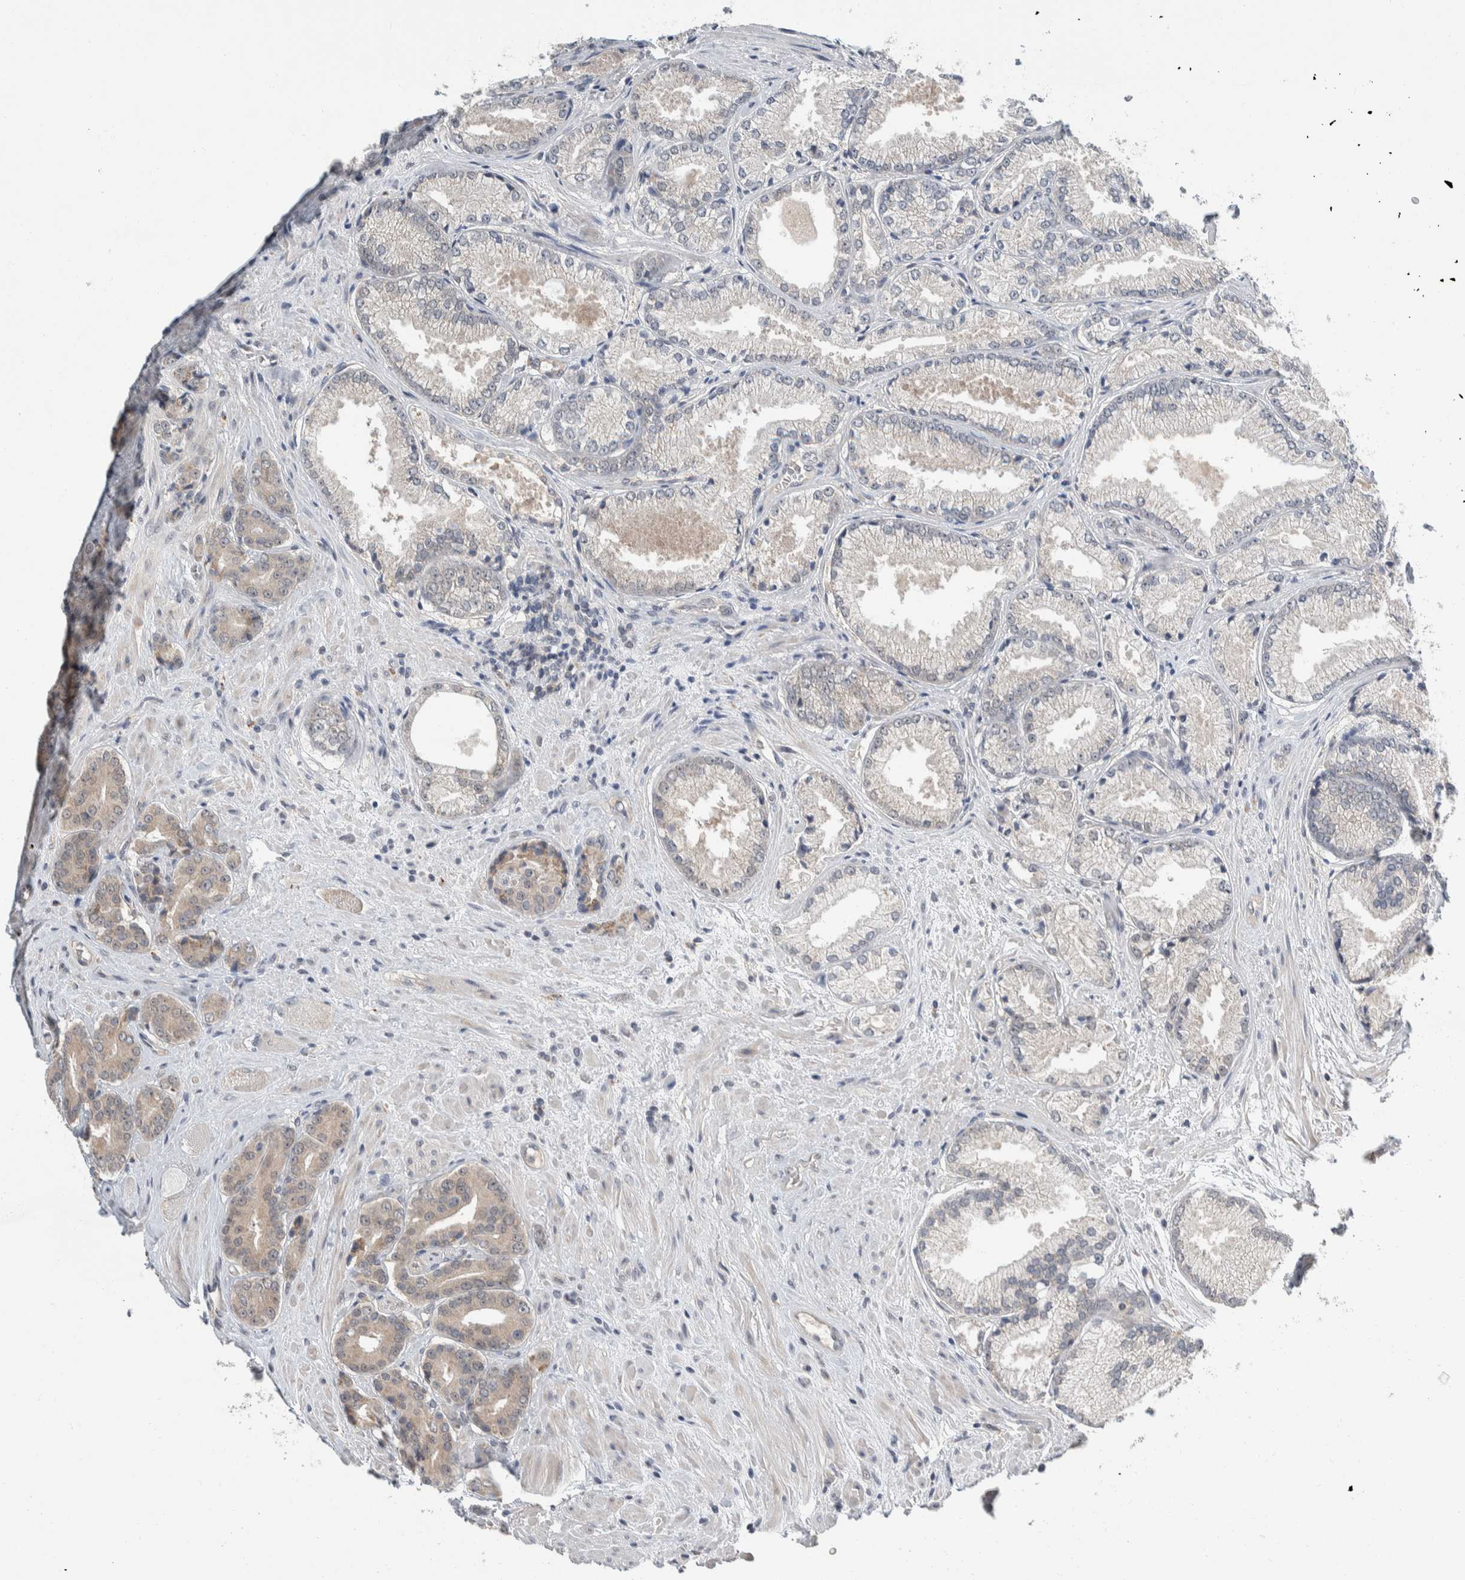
{"staining": {"intensity": "weak", "quantity": "<25%", "location": "cytoplasmic/membranous"}, "tissue": "prostate cancer", "cell_type": "Tumor cells", "image_type": "cancer", "snomed": [{"axis": "morphology", "description": "Adenocarcinoma, High grade"}, {"axis": "topography", "description": "Prostate"}], "caption": "Micrograph shows no significant protein positivity in tumor cells of prostate high-grade adenocarcinoma. Brightfield microscopy of immunohistochemistry stained with DAB (3,3'-diaminobenzidine) (brown) and hematoxylin (blue), captured at high magnification.", "gene": "SHPK", "patient": {"sex": "male", "age": 71}}